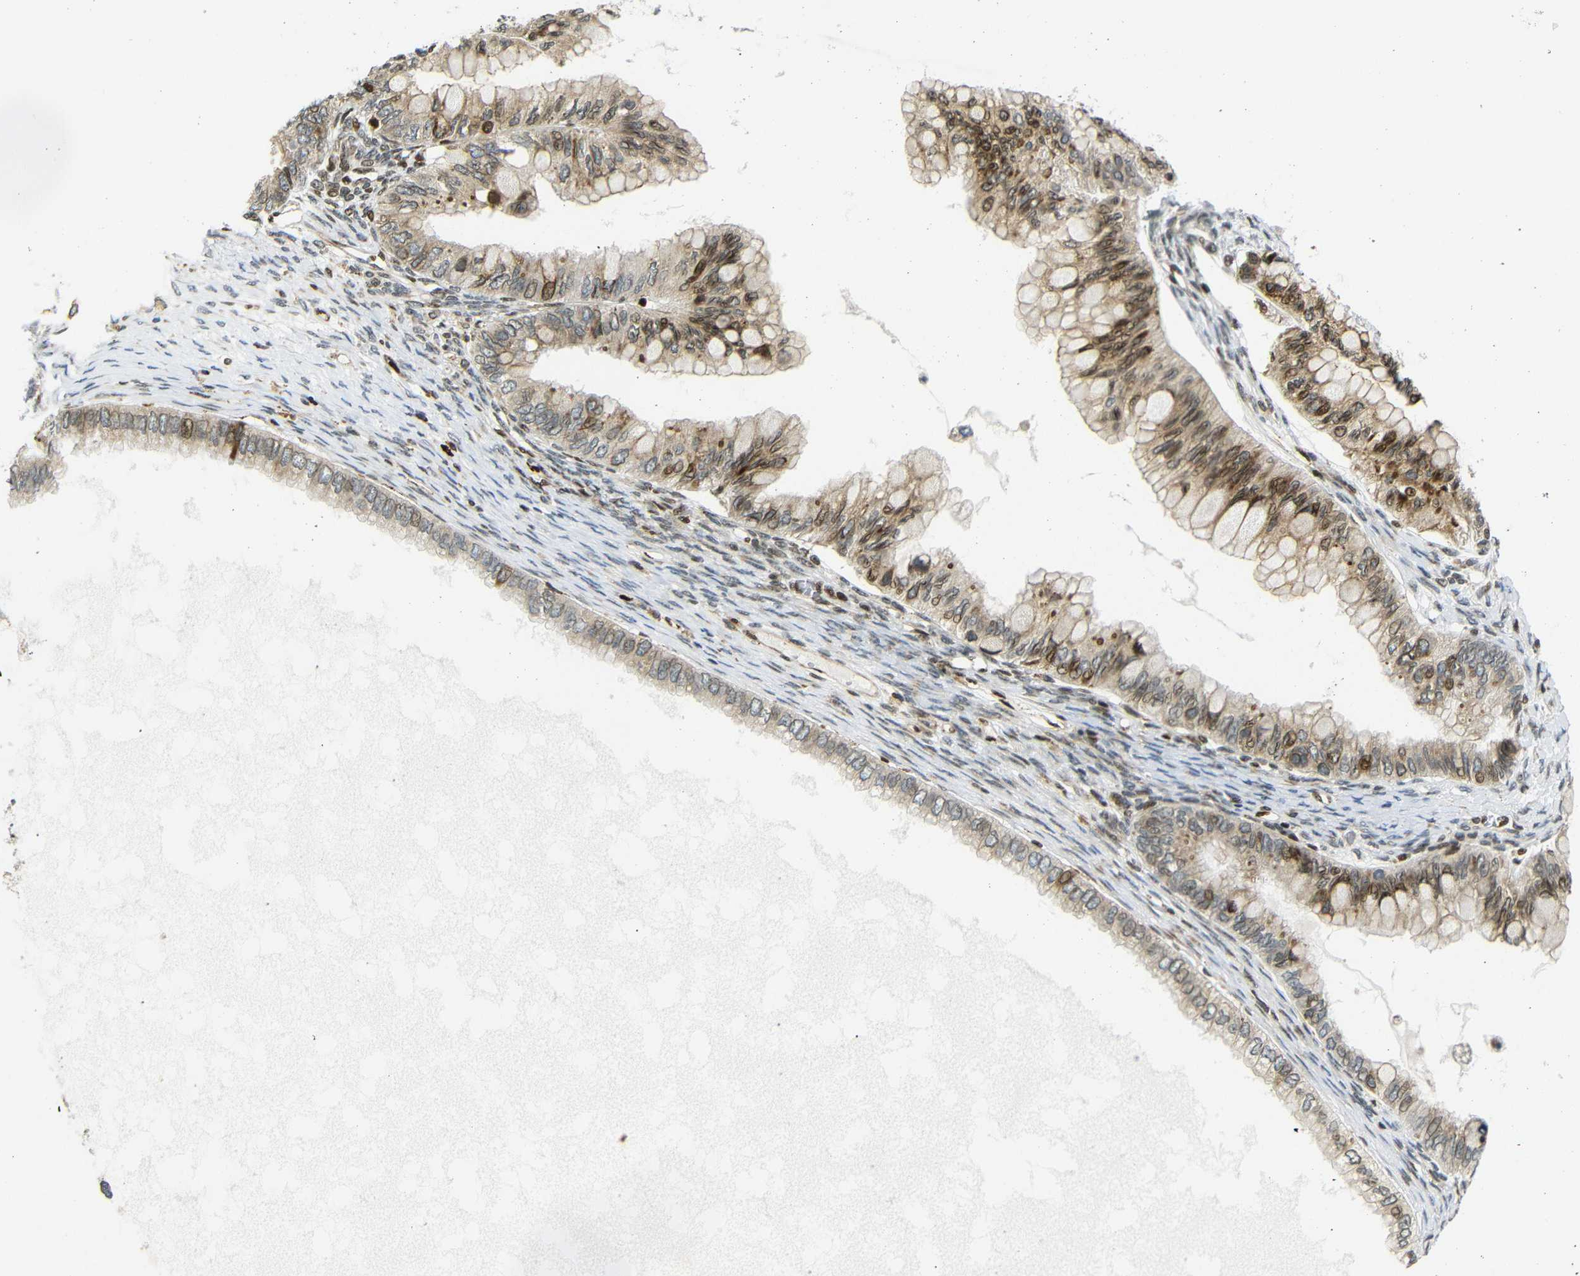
{"staining": {"intensity": "moderate", "quantity": ">75%", "location": "cytoplasmic/membranous,nuclear"}, "tissue": "ovarian cancer", "cell_type": "Tumor cells", "image_type": "cancer", "snomed": [{"axis": "morphology", "description": "Cystadenocarcinoma, mucinous, NOS"}, {"axis": "topography", "description": "Ovary"}], "caption": "The micrograph exhibits a brown stain indicating the presence of a protein in the cytoplasmic/membranous and nuclear of tumor cells in mucinous cystadenocarcinoma (ovarian).", "gene": "SPCS2", "patient": {"sex": "female", "age": 80}}